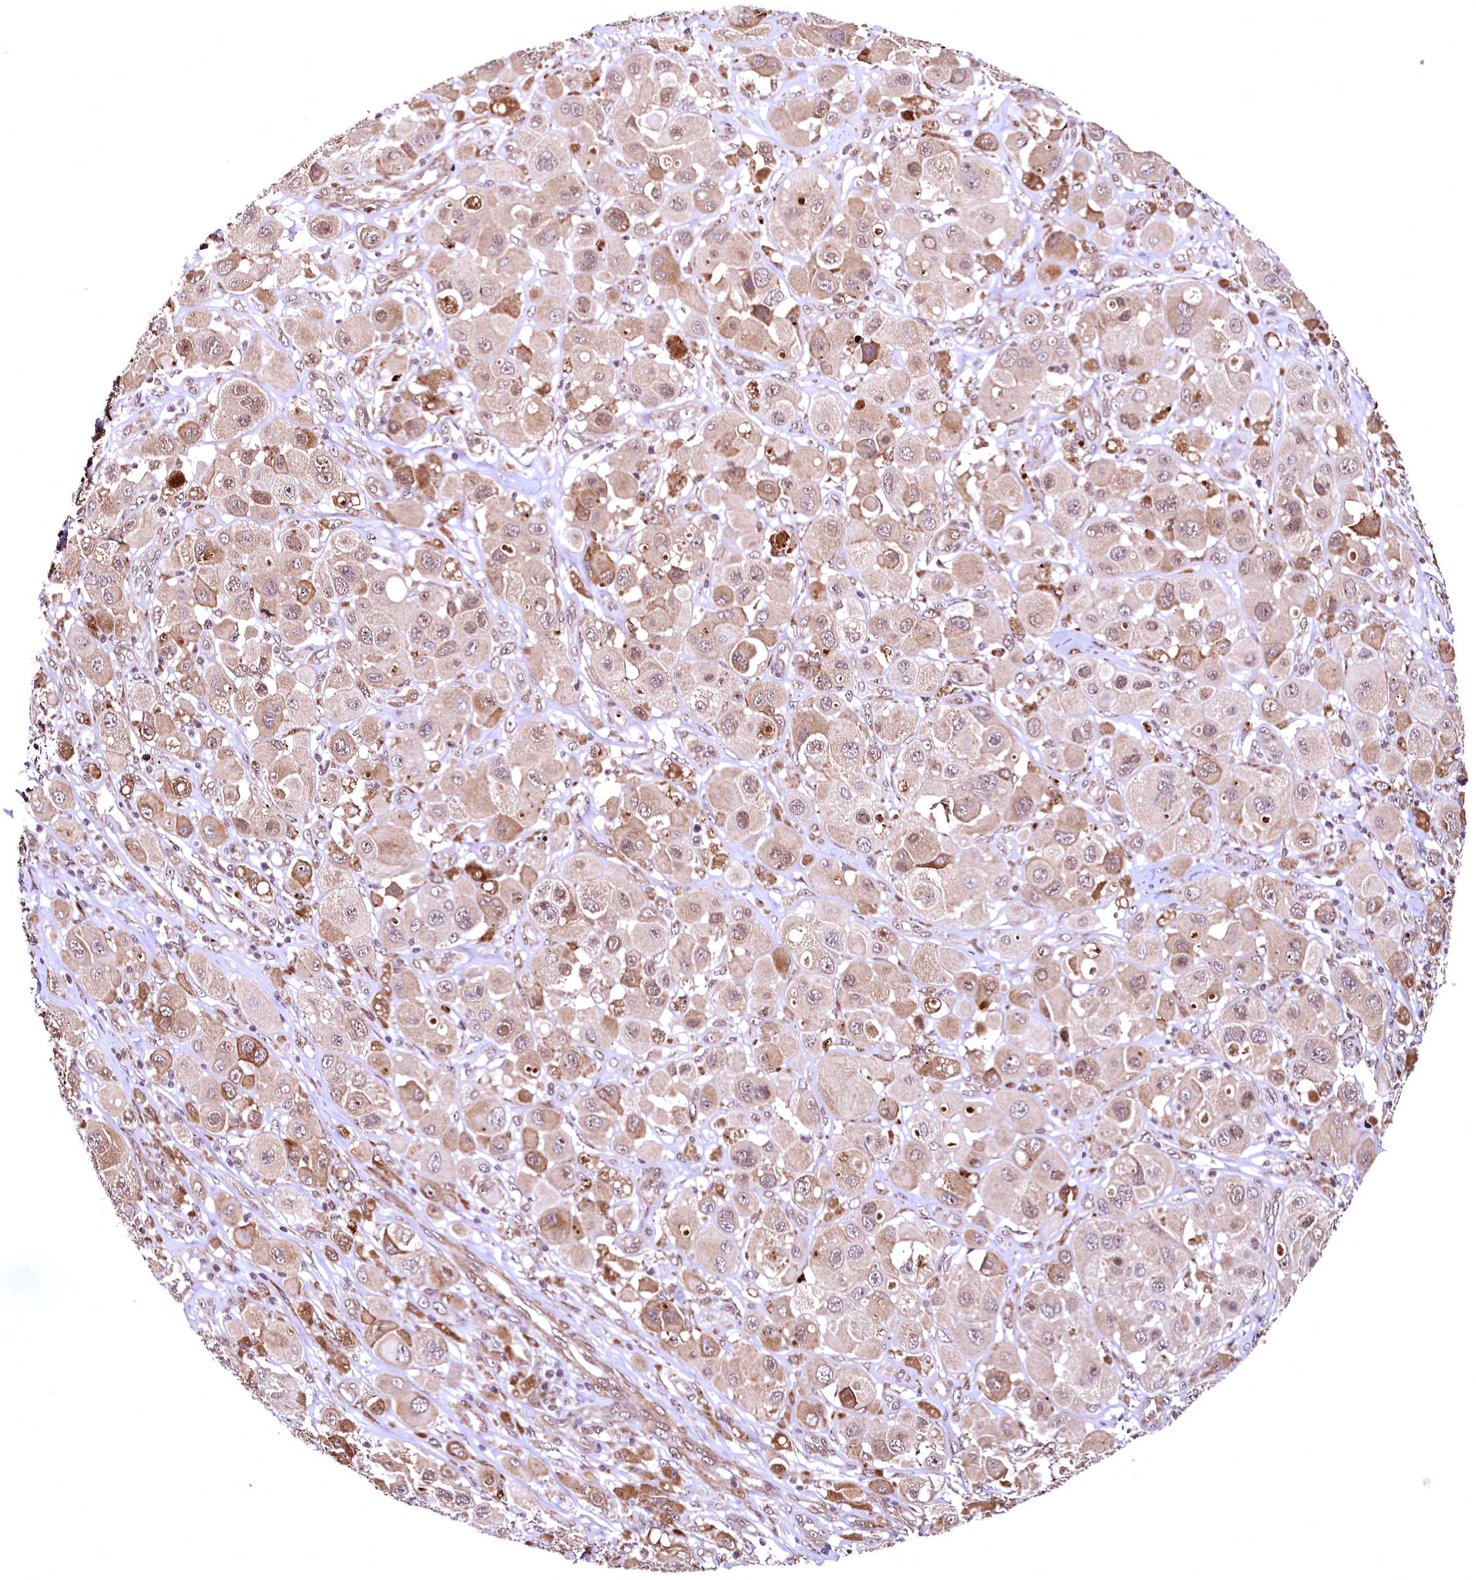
{"staining": {"intensity": "moderate", "quantity": "25%-75%", "location": "cytoplasmic/membranous,nuclear"}, "tissue": "melanoma", "cell_type": "Tumor cells", "image_type": "cancer", "snomed": [{"axis": "morphology", "description": "Malignant melanoma, Metastatic site"}, {"axis": "topography", "description": "Skin"}], "caption": "Protein expression analysis of human malignant melanoma (metastatic site) reveals moderate cytoplasmic/membranous and nuclear expression in about 25%-75% of tumor cells.", "gene": "PDS5B", "patient": {"sex": "male", "age": 41}}